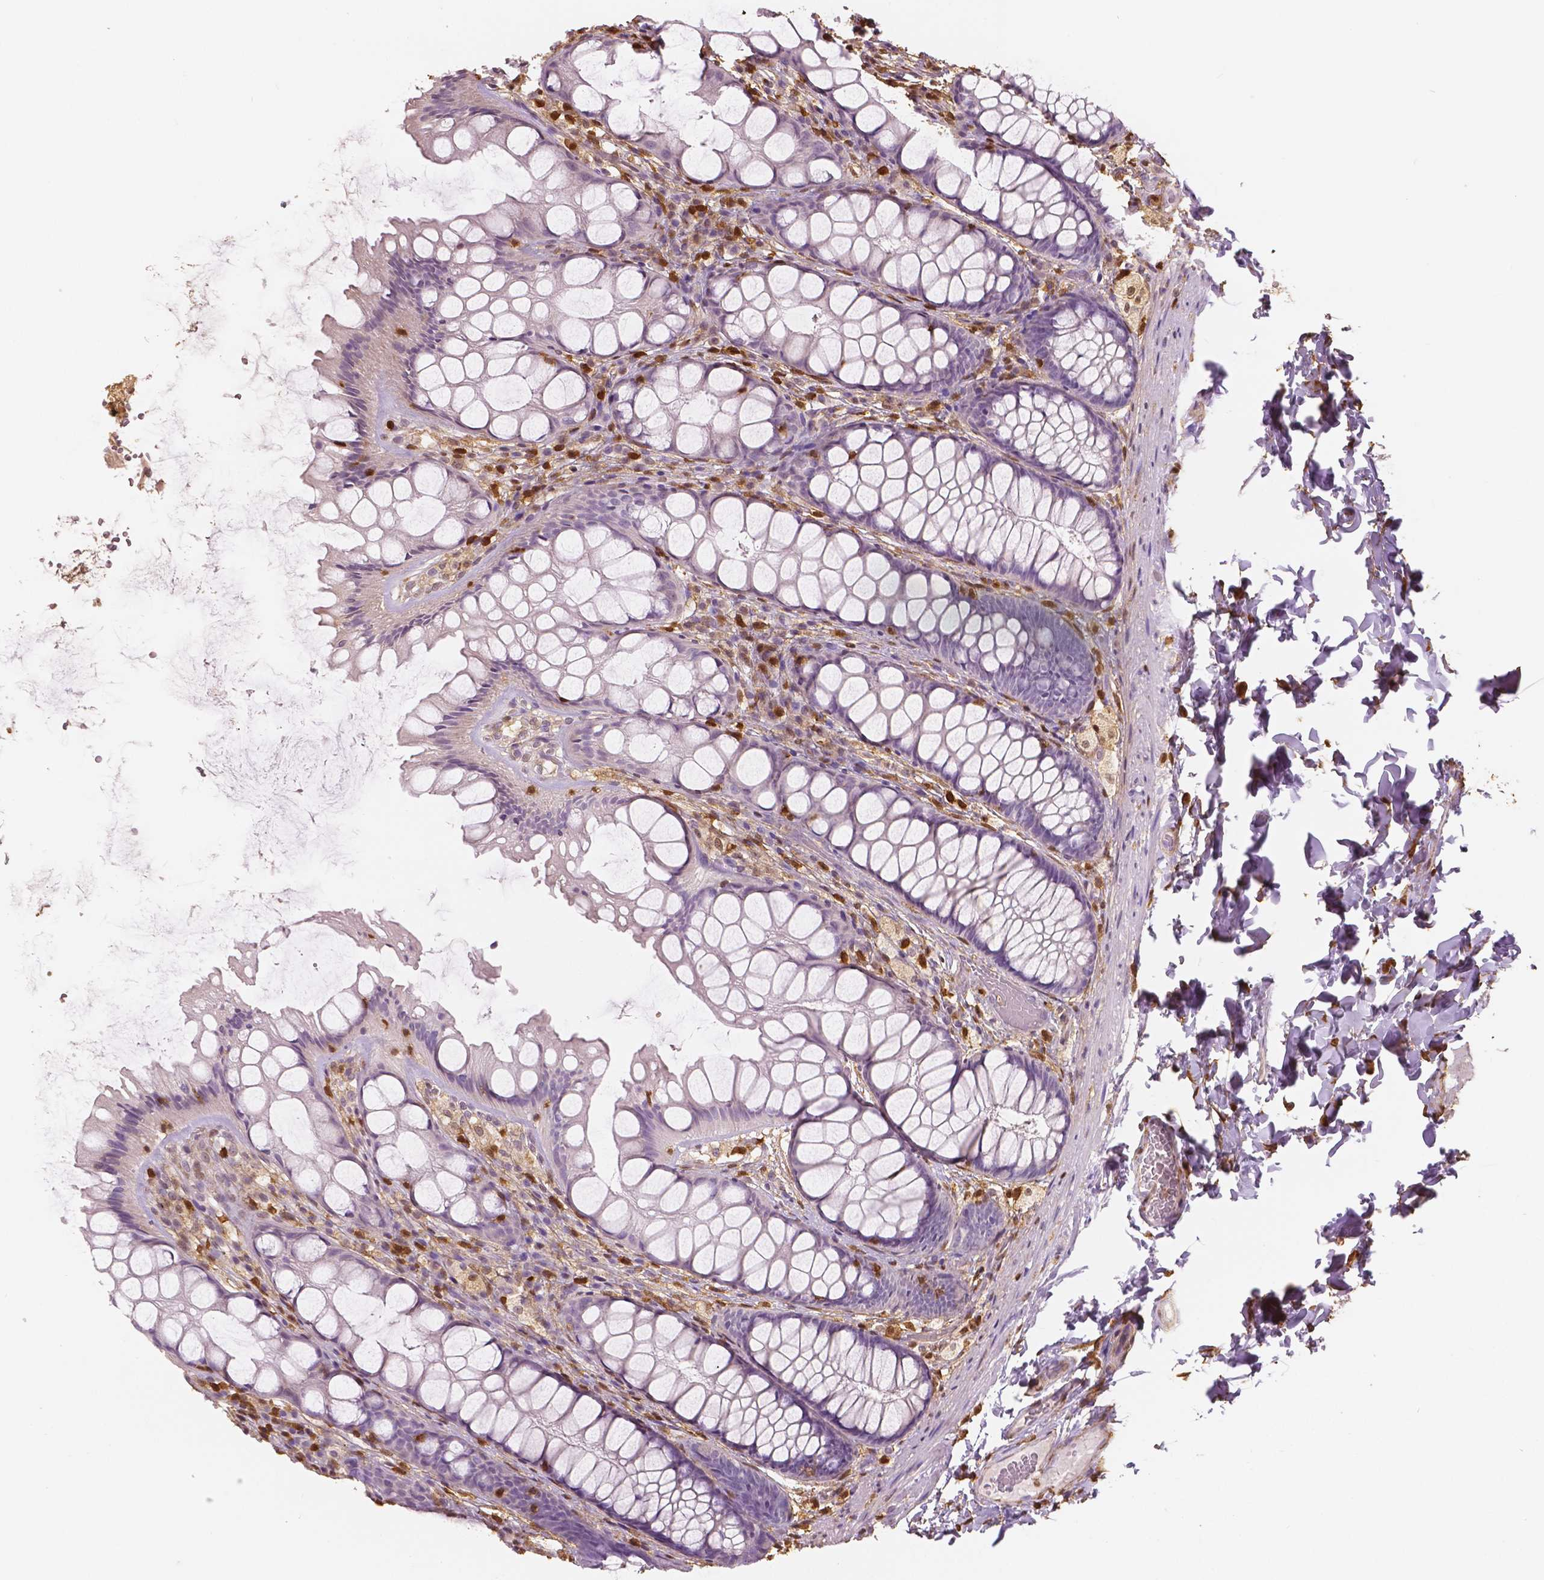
{"staining": {"intensity": "weak", "quantity": "25%-75%", "location": "cytoplasmic/membranous"}, "tissue": "colon", "cell_type": "Endothelial cells", "image_type": "normal", "snomed": [{"axis": "morphology", "description": "Normal tissue, NOS"}, {"axis": "topography", "description": "Colon"}], "caption": "Benign colon was stained to show a protein in brown. There is low levels of weak cytoplasmic/membranous staining in about 25%-75% of endothelial cells.", "gene": "S100A4", "patient": {"sex": "male", "age": 47}}